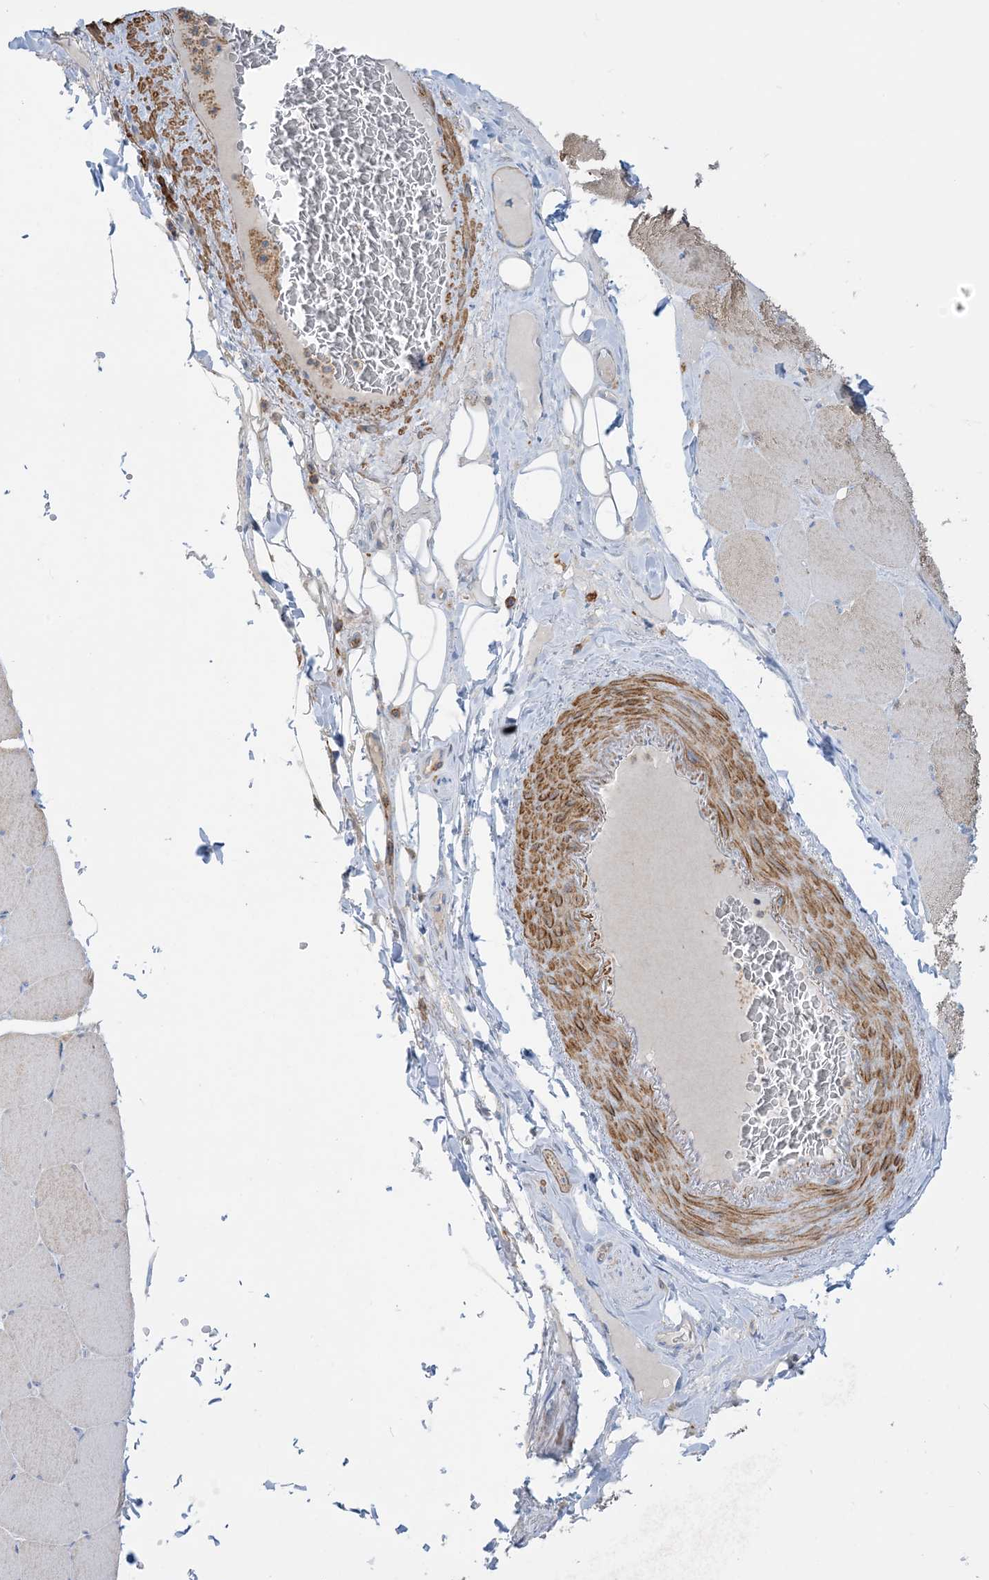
{"staining": {"intensity": "weak", "quantity": "25%-75%", "location": "cytoplasmic/membranous"}, "tissue": "skeletal muscle", "cell_type": "Myocytes", "image_type": "normal", "snomed": [{"axis": "morphology", "description": "Normal tissue, NOS"}, {"axis": "topography", "description": "Skeletal muscle"}, {"axis": "topography", "description": "Head-Neck"}], "caption": "Myocytes exhibit low levels of weak cytoplasmic/membranous expression in about 25%-75% of cells in normal skeletal muscle.", "gene": "GTF3C2", "patient": {"sex": "male", "age": 66}}